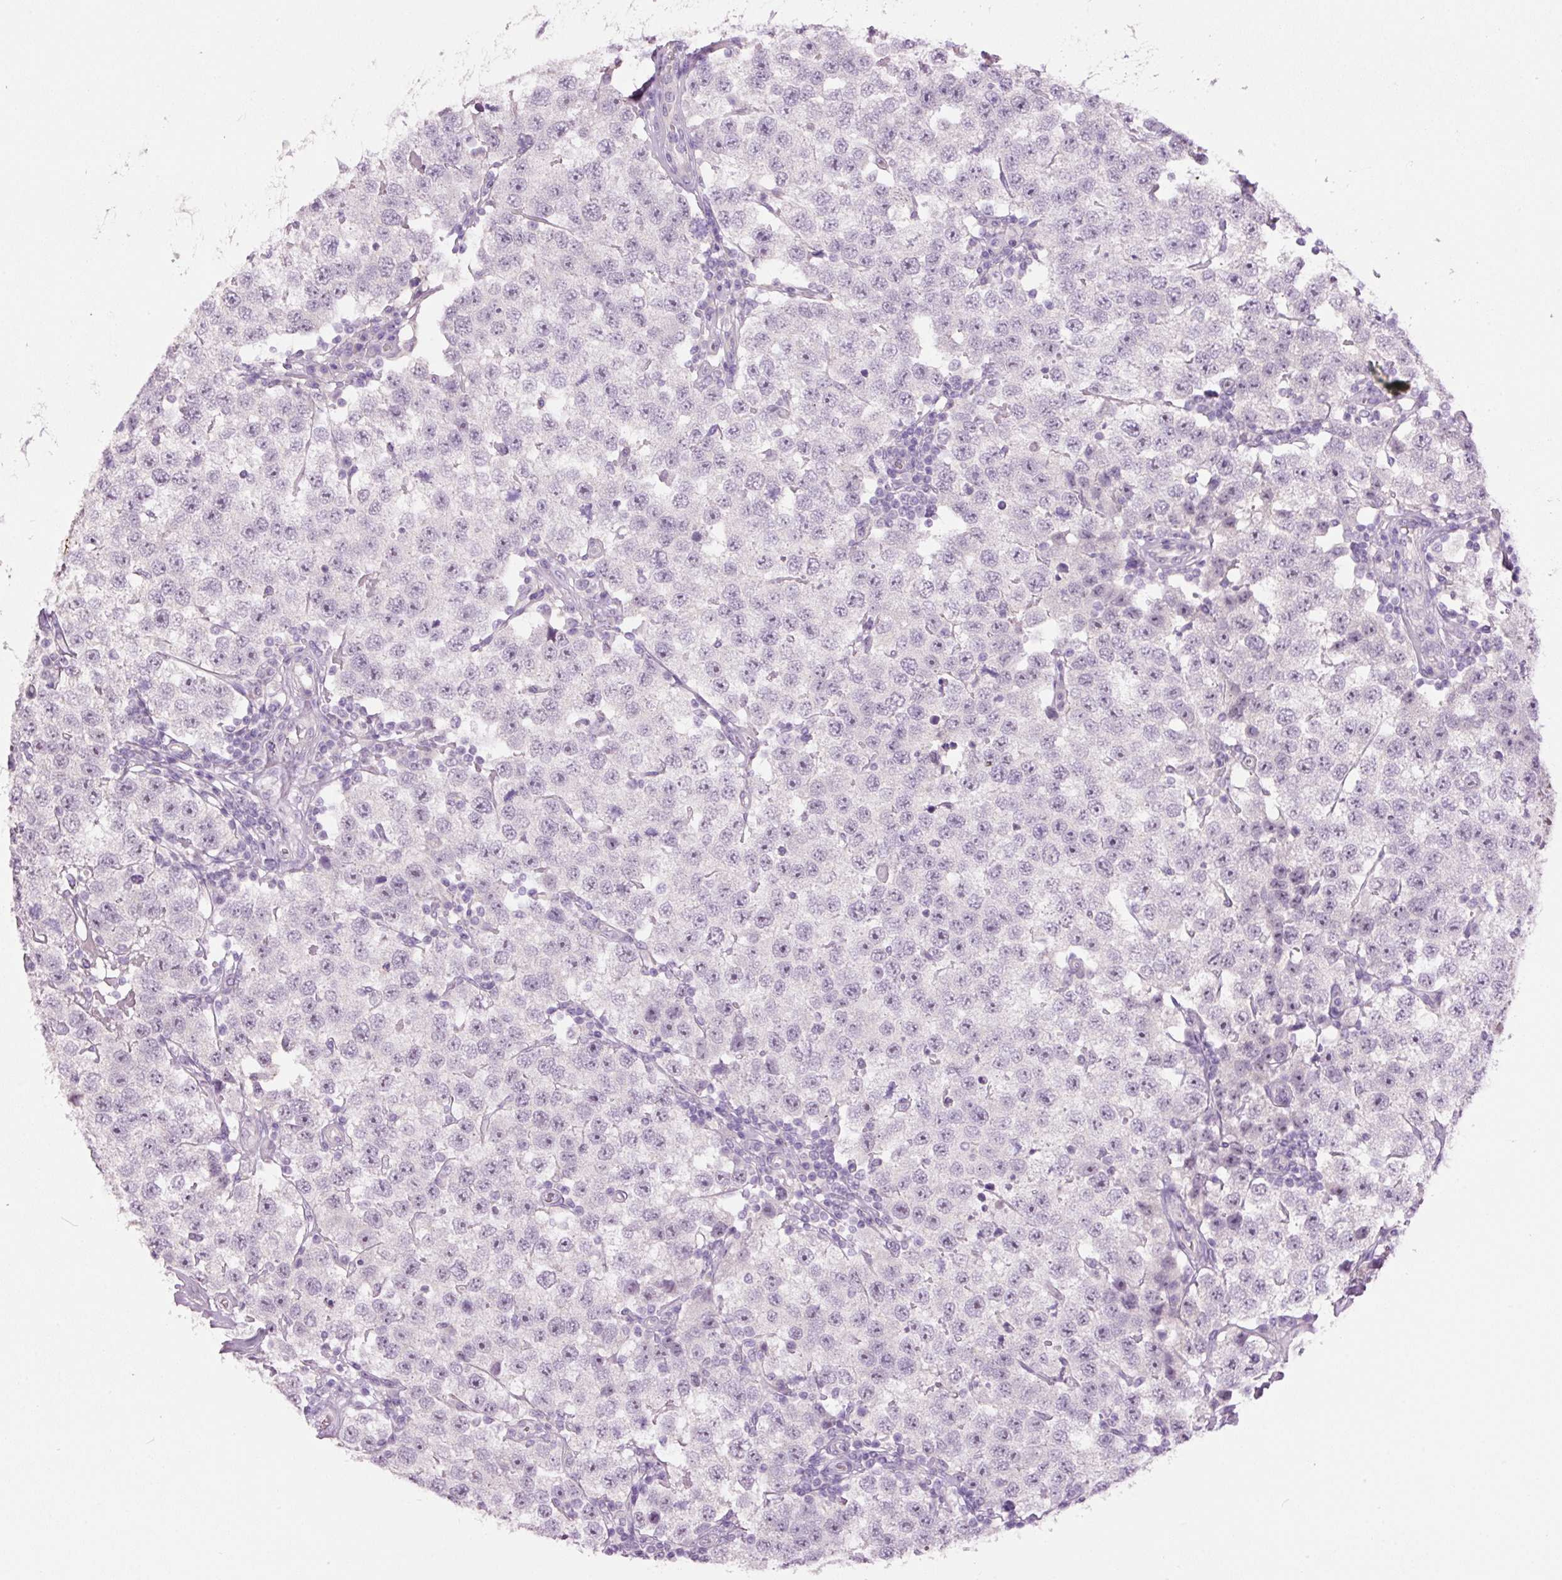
{"staining": {"intensity": "weak", "quantity": "<25%", "location": "nuclear"}, "tissue": "testis cancer", "cell_type": "Tumor cells", "image_type": "cancer", "snomed": [{"axis": "morphology", "description": "Seminoma, NOS"}, {"axis": "topography", "description": "Testis"}], "caption": "Immunohistochemistry of human testis cancer (seminoma) demonstrates no expression in tumor cells.", "gene": "GCG", "patient": {"sex": "male", "age": 34}}